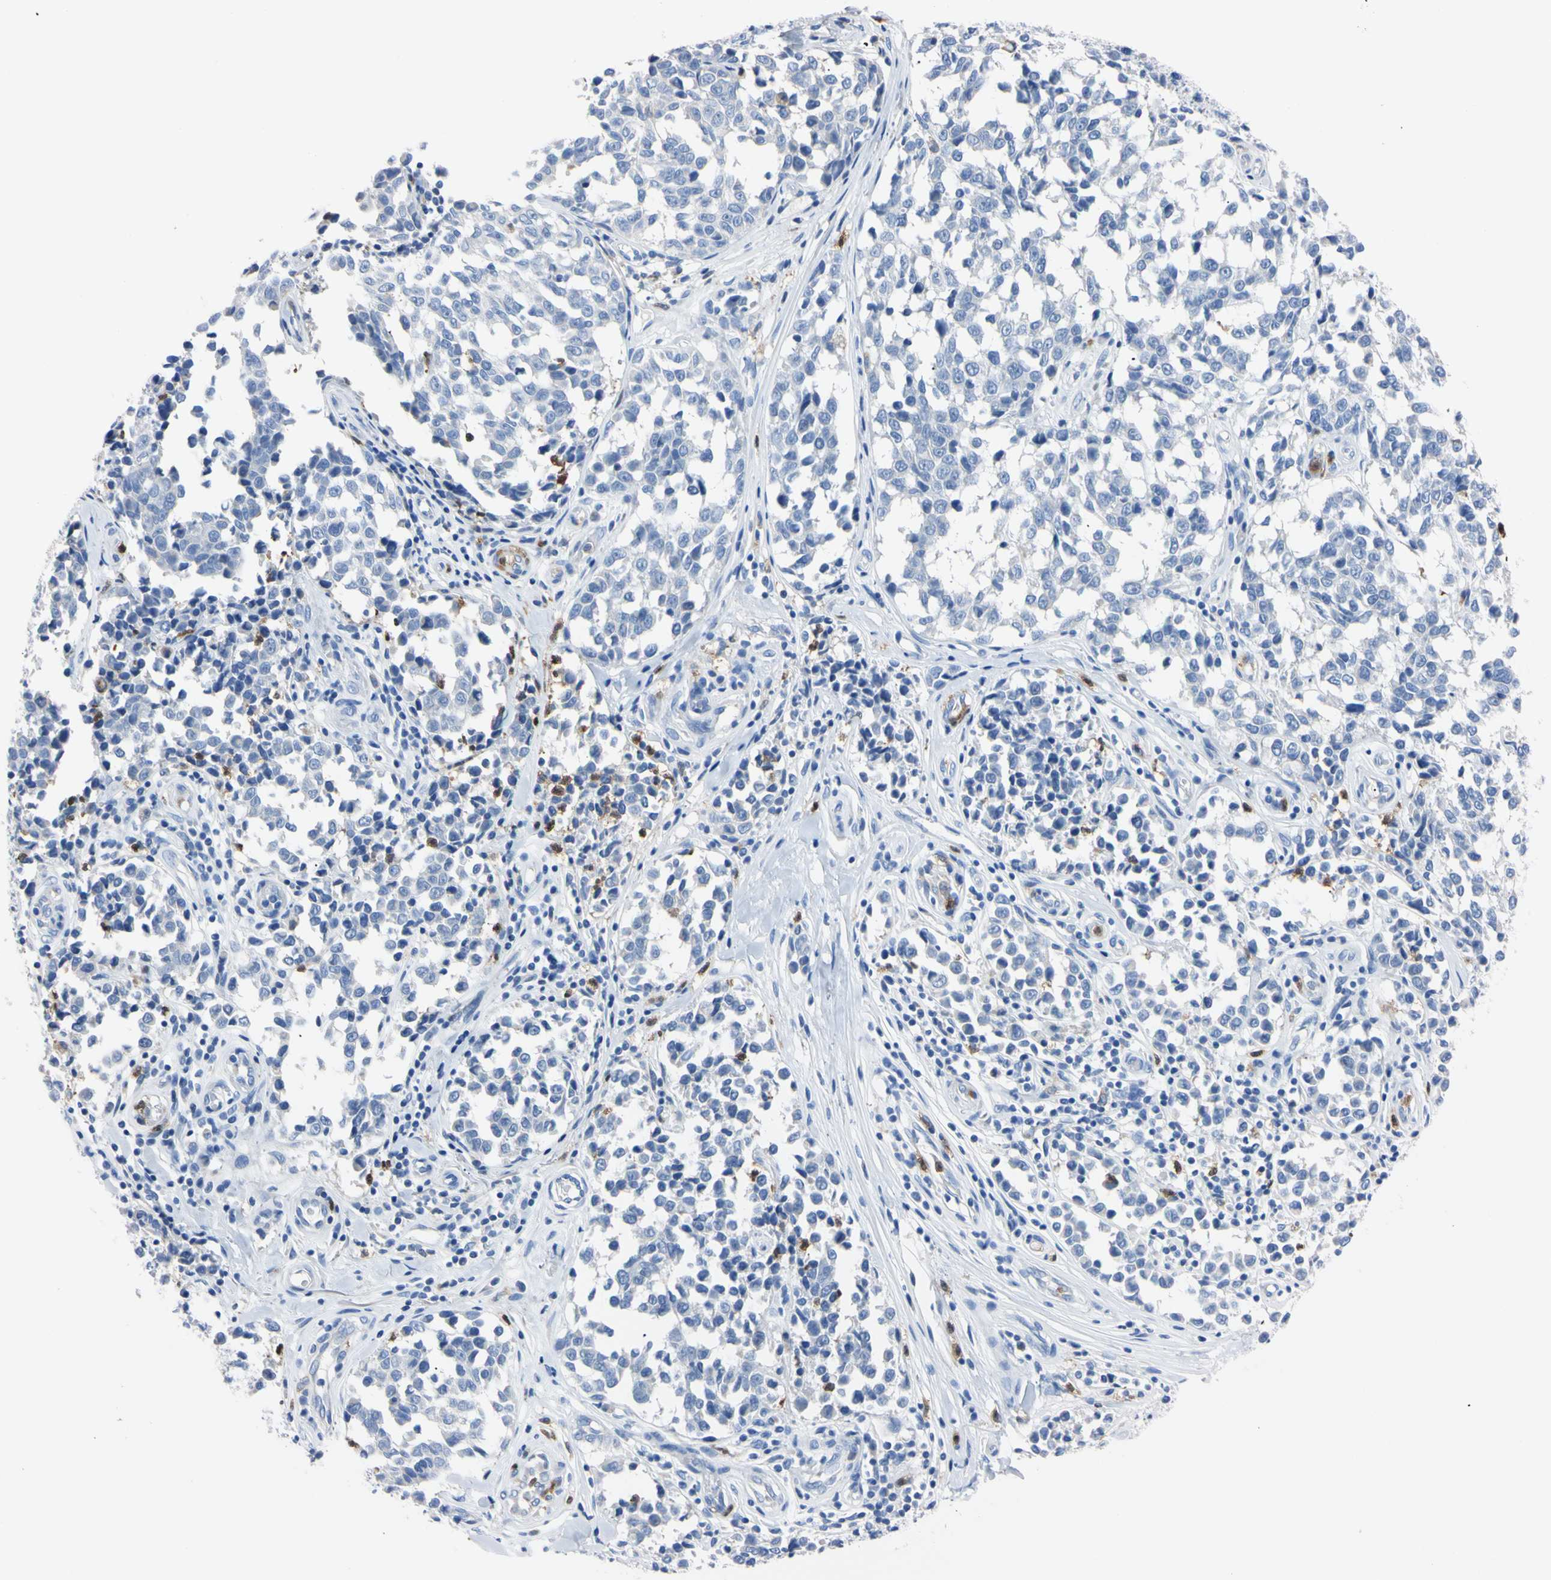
{"staining": {"intensity": "negative", "quantity": "none", "location": "none"}, "tissue": "melanoma", "cell_type": "Tumor cells", "image_type": "cancer", "snomed": [{"axis": "morphology", "description": "Malignant melanoma, NOS"}, {"axis": "topography", "description": "Skin"}], "caption": "Tumor cells show no significant protein positivity in malignant melanoma.", "gene": "NCF4", "patient": {"sex": "female", "age": 64}}